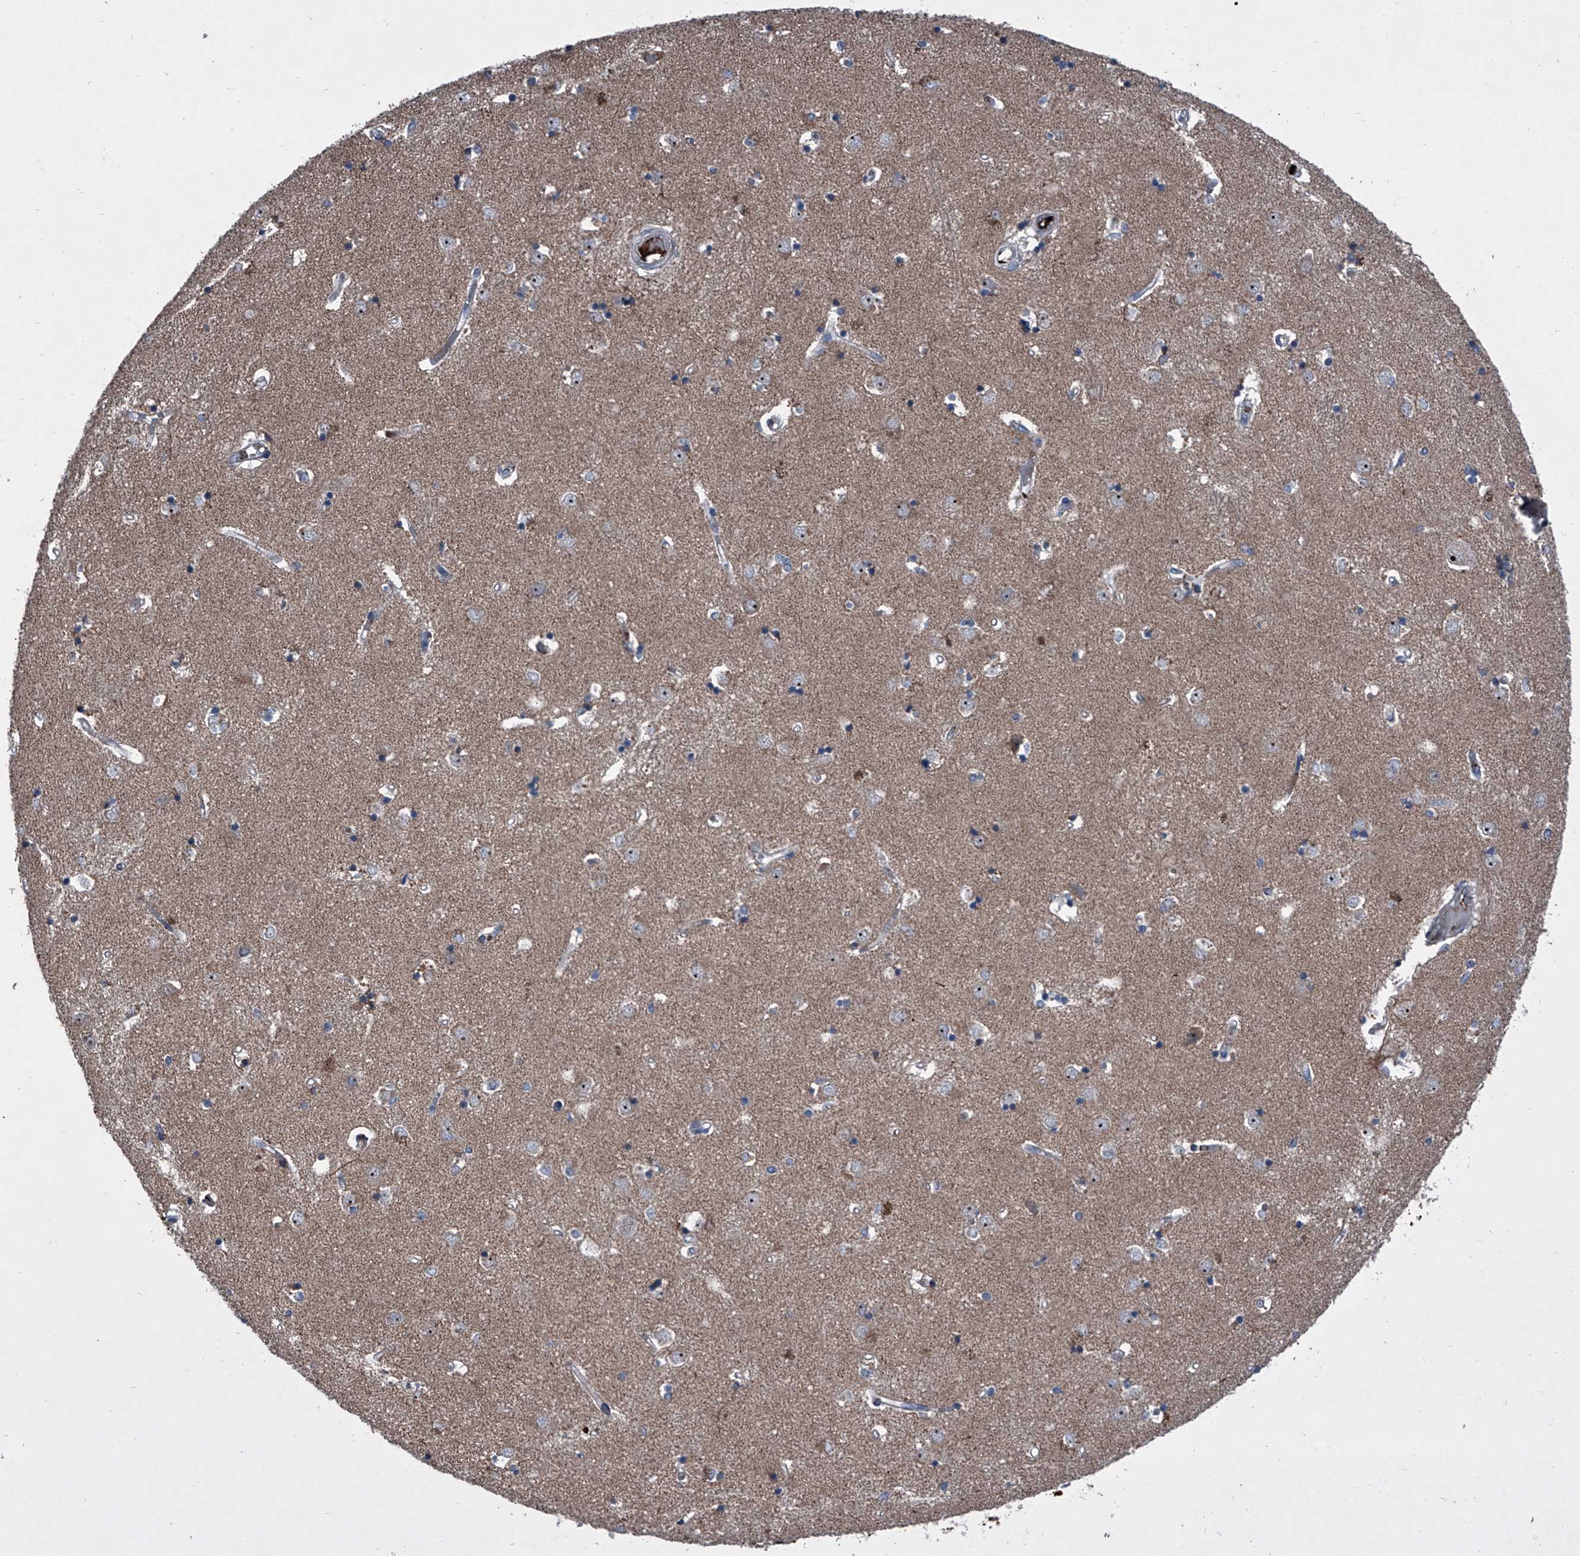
{"staining": {"intensity": "negative", "quantity": "none", "location": "none"}, "tissue": "caudate", "cell_type": "Glial cells", "image_type": "normal", "snomed": [{"axis": "morphology", "description": "Normal tissue, NOS"}, {"axis": "topography", "description": "Lateral ventricle wall"}], "caption": "This is a photomicrograph of immunohistochemistry staining of normal caudate, which shows no expression in glial cells.", "gene": "CEP85L", "patient": {"sex": "male", "age": 45}}